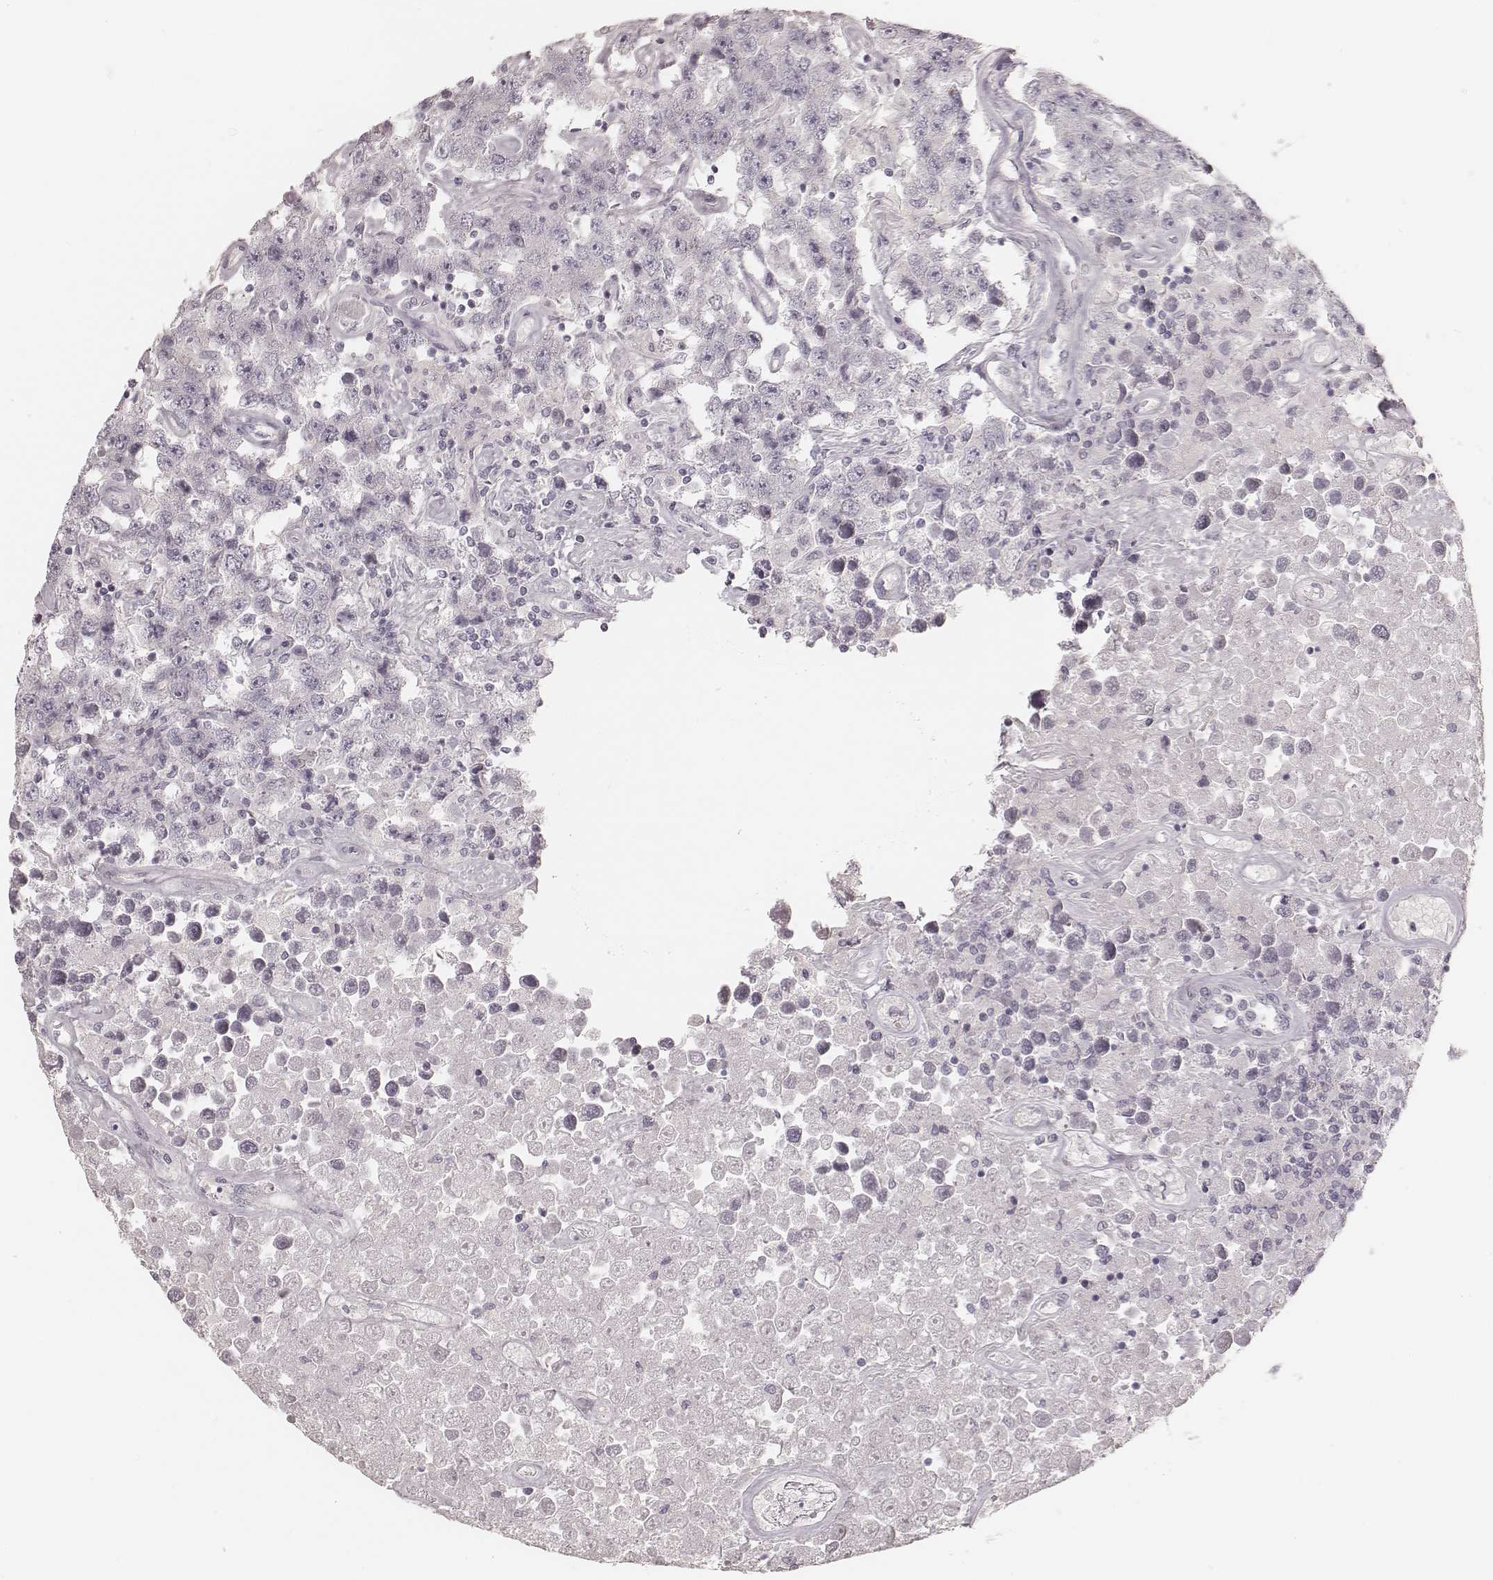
{"staining": {"intensity": "negative", "quantity": "none", "location": "none"}, "tissue": "testis cancer", "cell_type": "Tumor cells", "image_type": "cancer", "snomed": [{"axis": "morphology", "description": "Seminoma, NOS"}, {"axis": "topography", "description": "Testis"}], "caption": "DAB (3,3'-diaminobenzidine) immunohistochemical staining of testis cancer reveals no significant staining in tumor cells.", "gene": "SPATA24", "patient": {"sex": "male", "age": 52}}